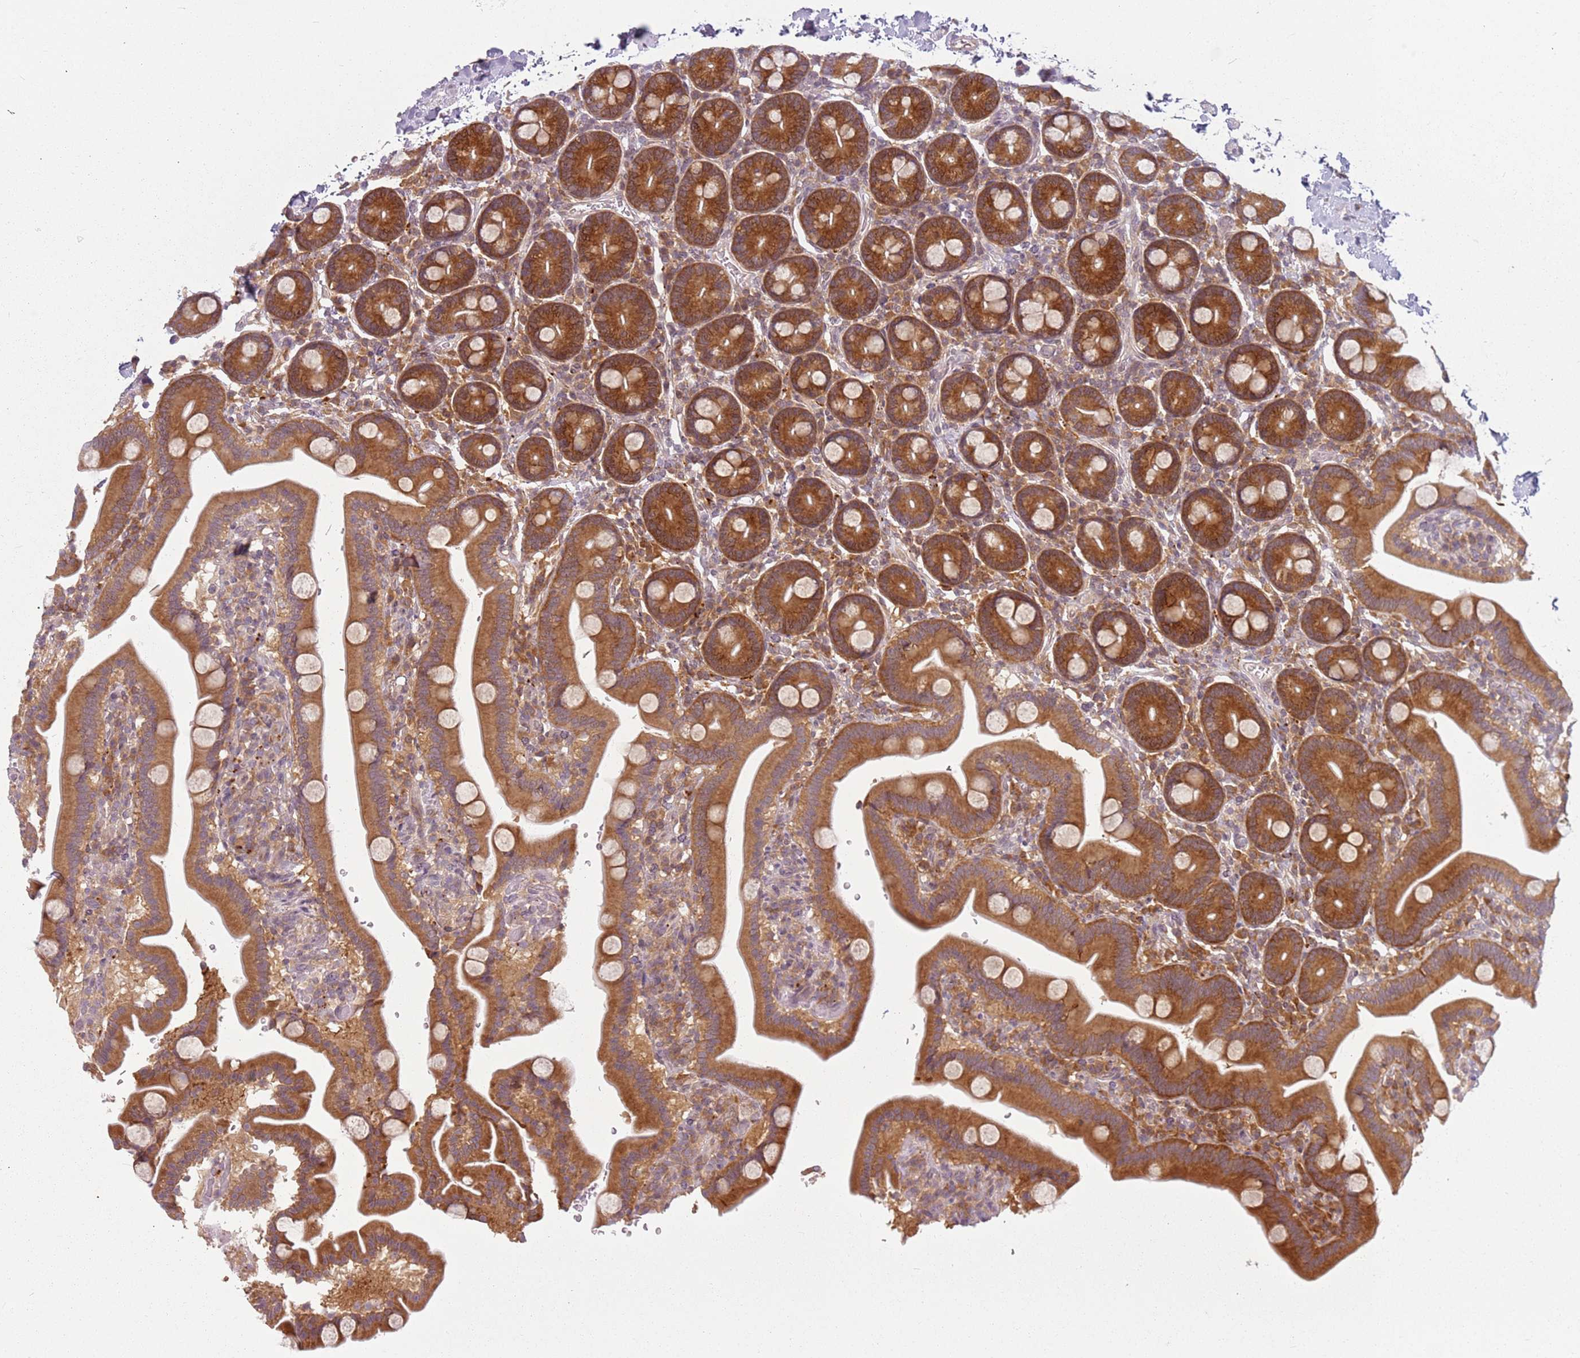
{"staining": {"intensity": "strong", "quantity": ">75%", "location": "cytoplasmic/membranous"}, "tissue": "duodenum", "cell_type": "Glandular cells", "image_type": "normal", "snomed": [{"axis": "morphology", "description": "Normal tissue, NOS"}, {"axis": "topography", "description": "Duodenum"}], "caption": "A micrograph showing strong cytoplasmic/membranous staining in approximately >75% of glandular cells in unremarkable duodenum, as visualized by brown immunohistochemical staining.", "gene": "RPS28", "patient": {"sex": "male", "age": 55}}